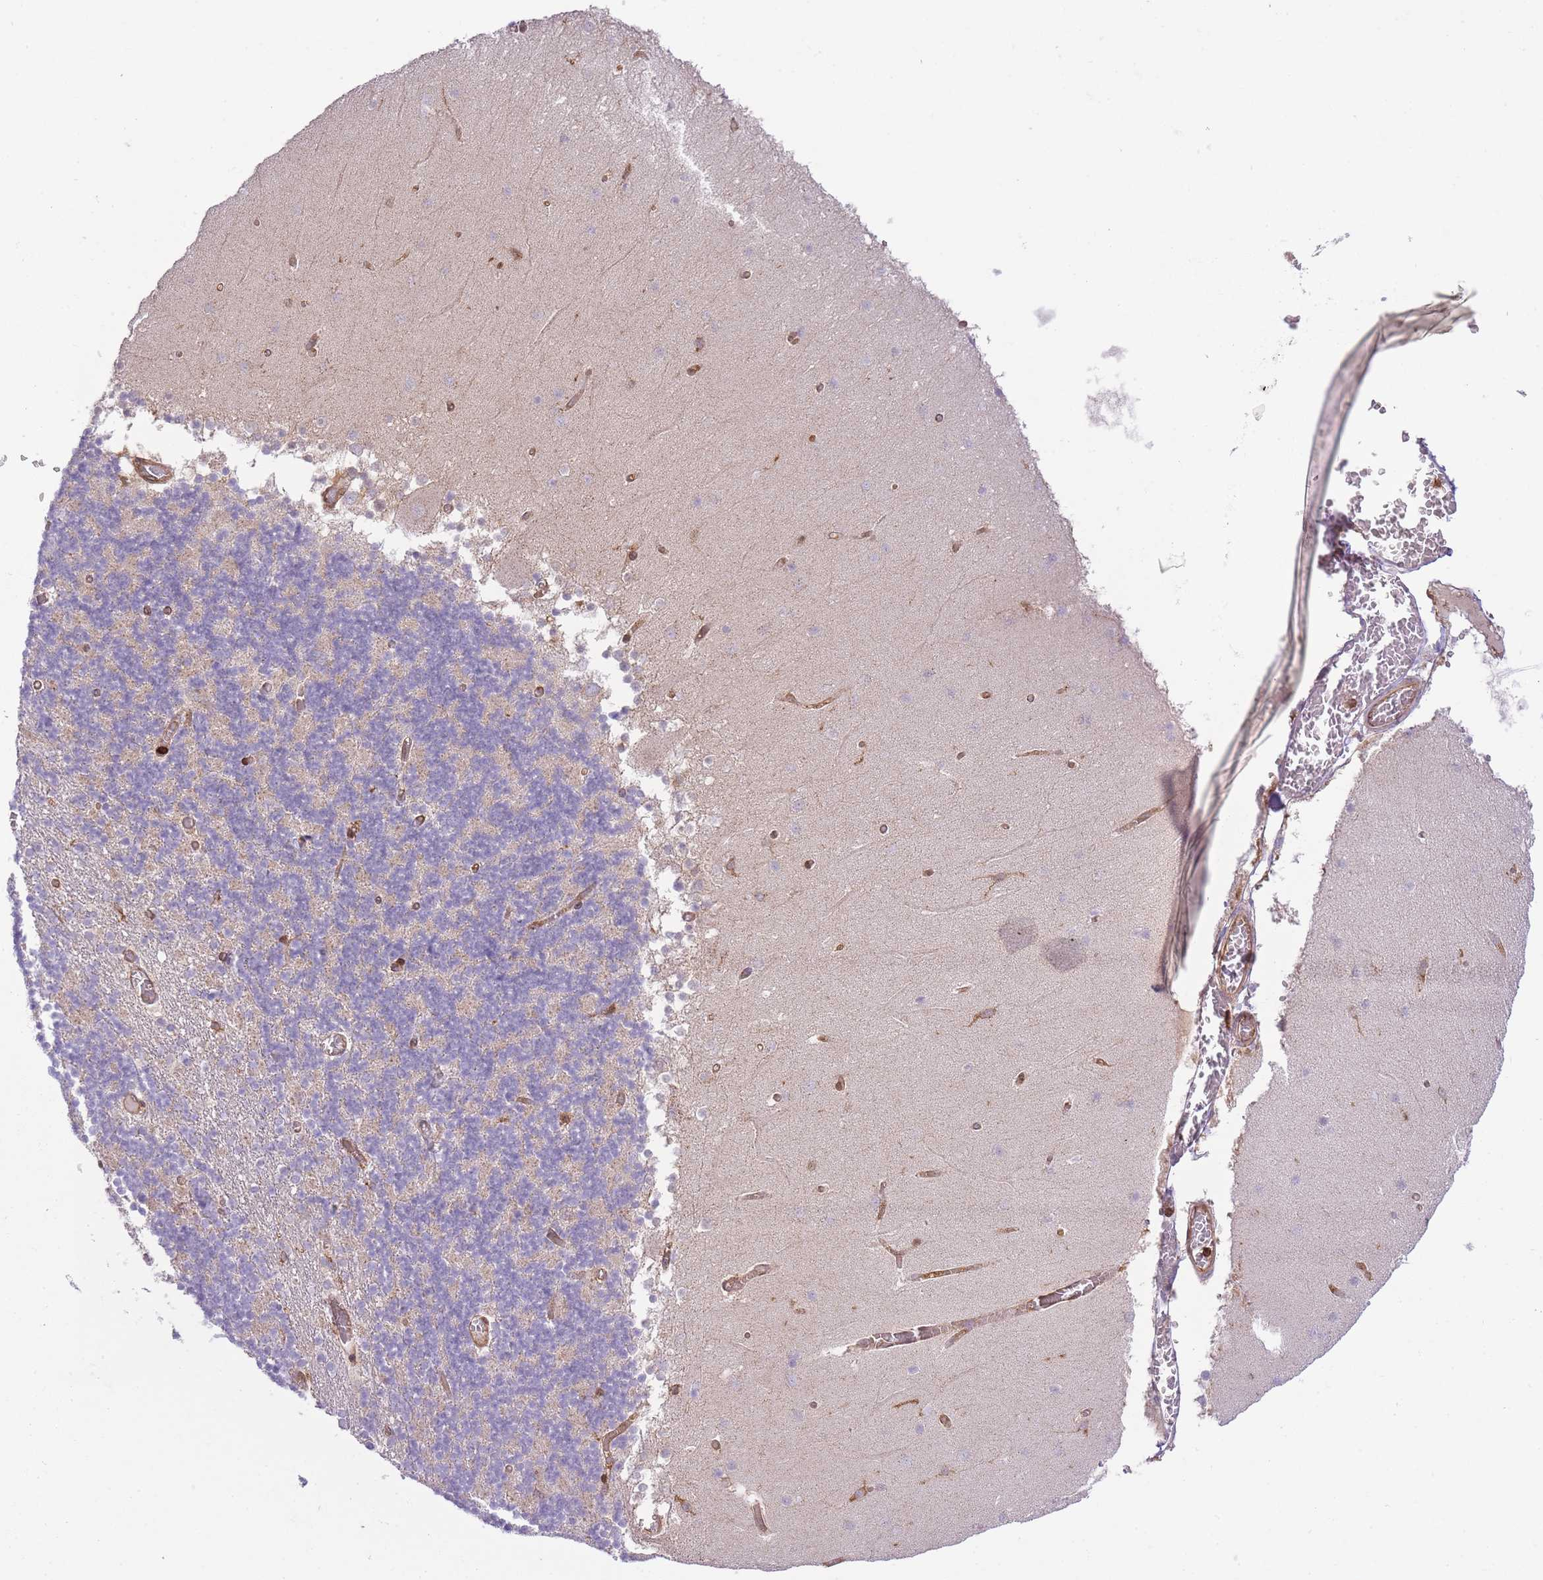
{"staining": {"intensity": "negative", "quantity": "none", "location": "none"}, "tissue": "cerebellum", "cell_type": "Cells in granular layer", "image_type": "normal", "snomed": [{"axis": "morphology", "description": "Normal tissue, NOS"}, {"axis": "topography", "description": "Cerebellum"}], "caption": "Protein analysis of benign cerebellum exhibits no significant staining in cells in granular layer.", "gene": "MSN", "patient": {"sex": "female", "age": 28}}